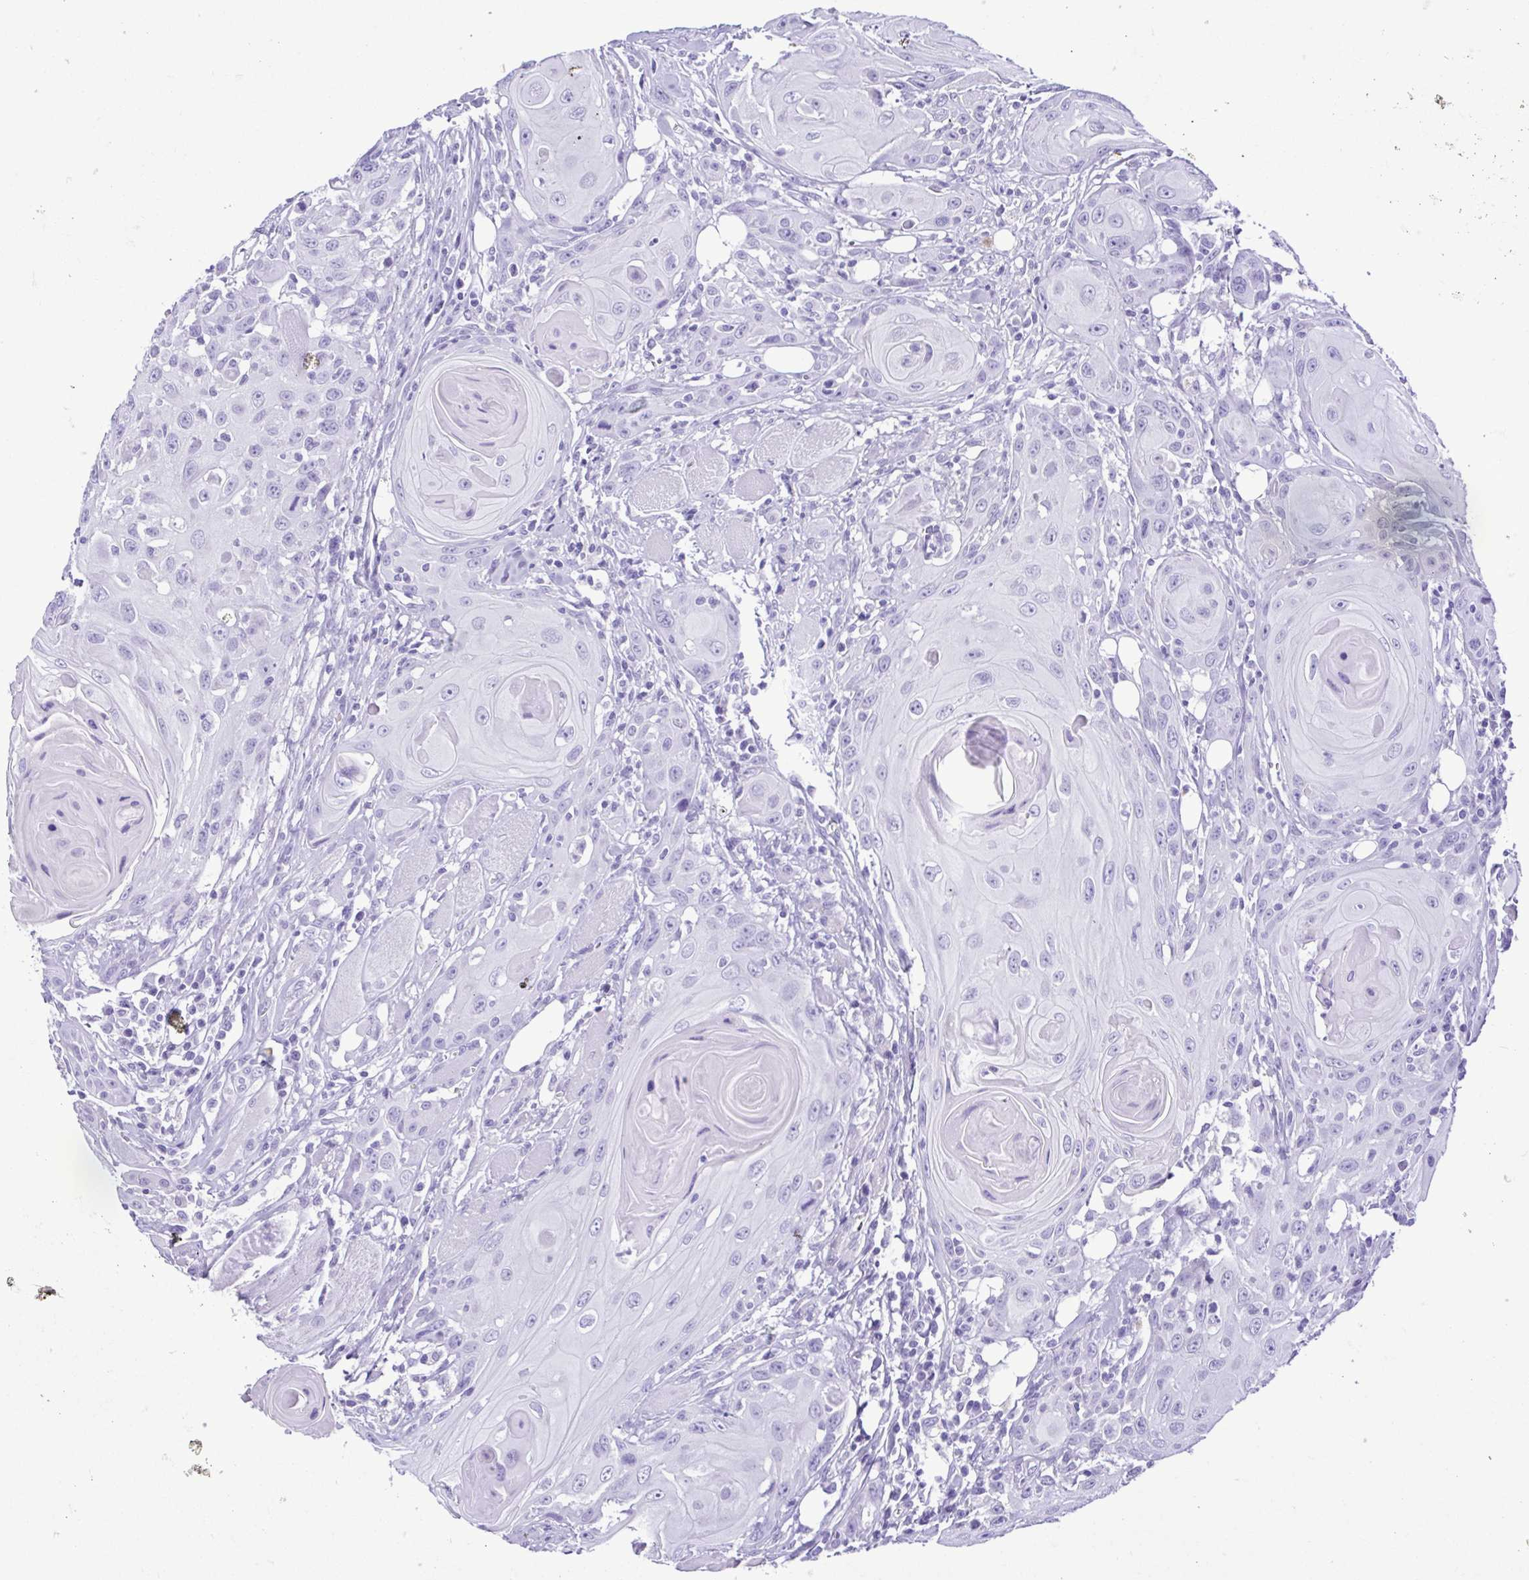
{"staining": {"intensity": "negative", "quantity": "none", "location": "none"}, "tissue": "head and neck cancer", "cell_type": "Tumor cells", "image_type": "cancer", "snomed": [{"axis": "morphology", "description": "Squamous cell carcinoma, NOS"}, {"axis": "topography", "description": "Head-Neck"}], "caption": "Immunohistochemical staining of human head and neck cancer reveals no significant expression in tumor cells.", "gene": "SPATA16", "patient": {"sex": "female", "age": 80}}